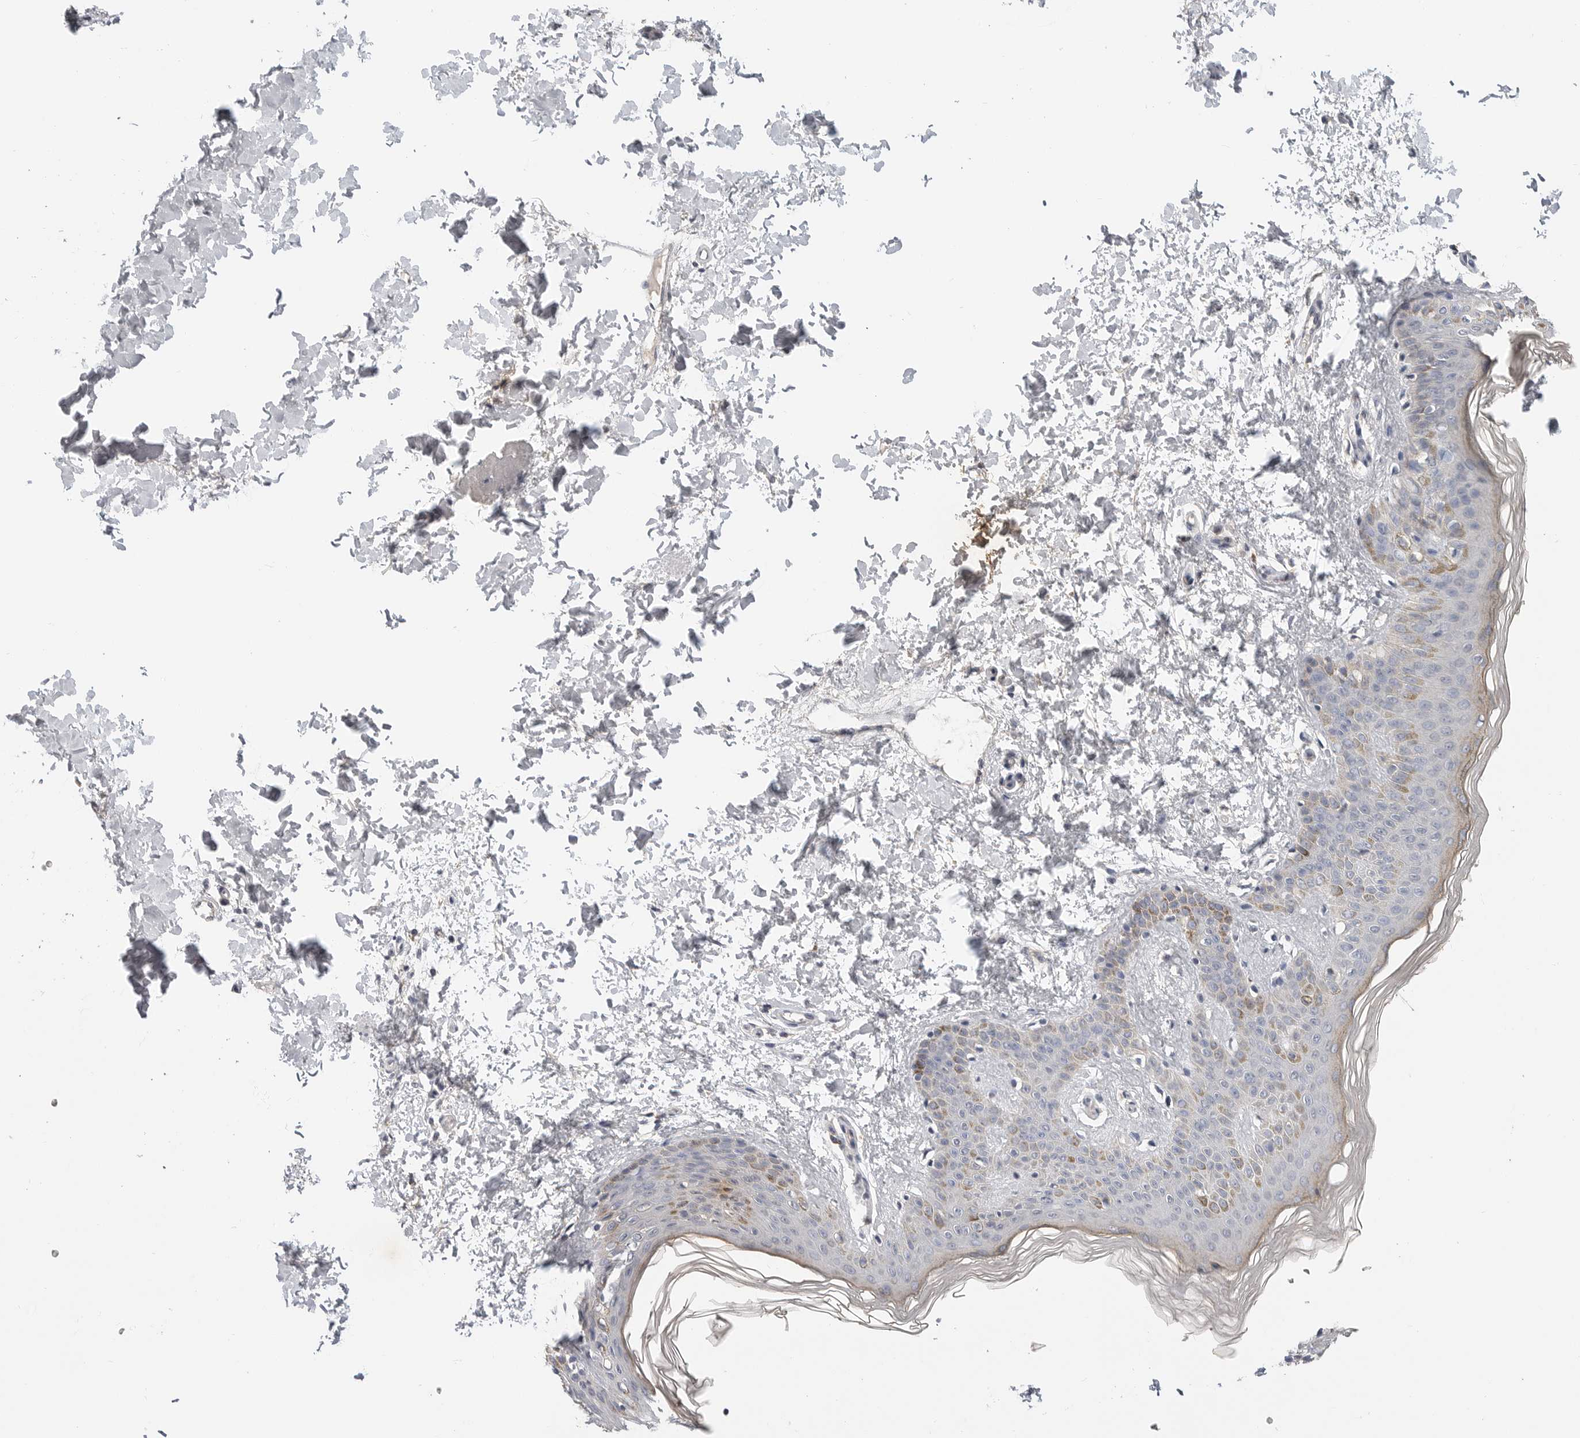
{"staining": {"intensity": "negative", "quantity": "none", "location": "none"}, "tissue": "skin", "cell_type": "Fibroblasts", "image_type": "normal", "snomed": [{"axis": "morphology", "description": "Normal tissue, NOS"}, {"axis": "morphology", "description": "Neoplasm, benign, NOS"}, {"axis": "topography", "description": "Skin"}, {"axis": "topography", "description": "Soft tissue"}], "caption": "The histopathology image displays no staining of fibroblasts in unremarkable skin. (IHC, brightfield microscopy, high magnification).", "gene": "LTBR", "patient": {"sex": "male", "age": 26}}